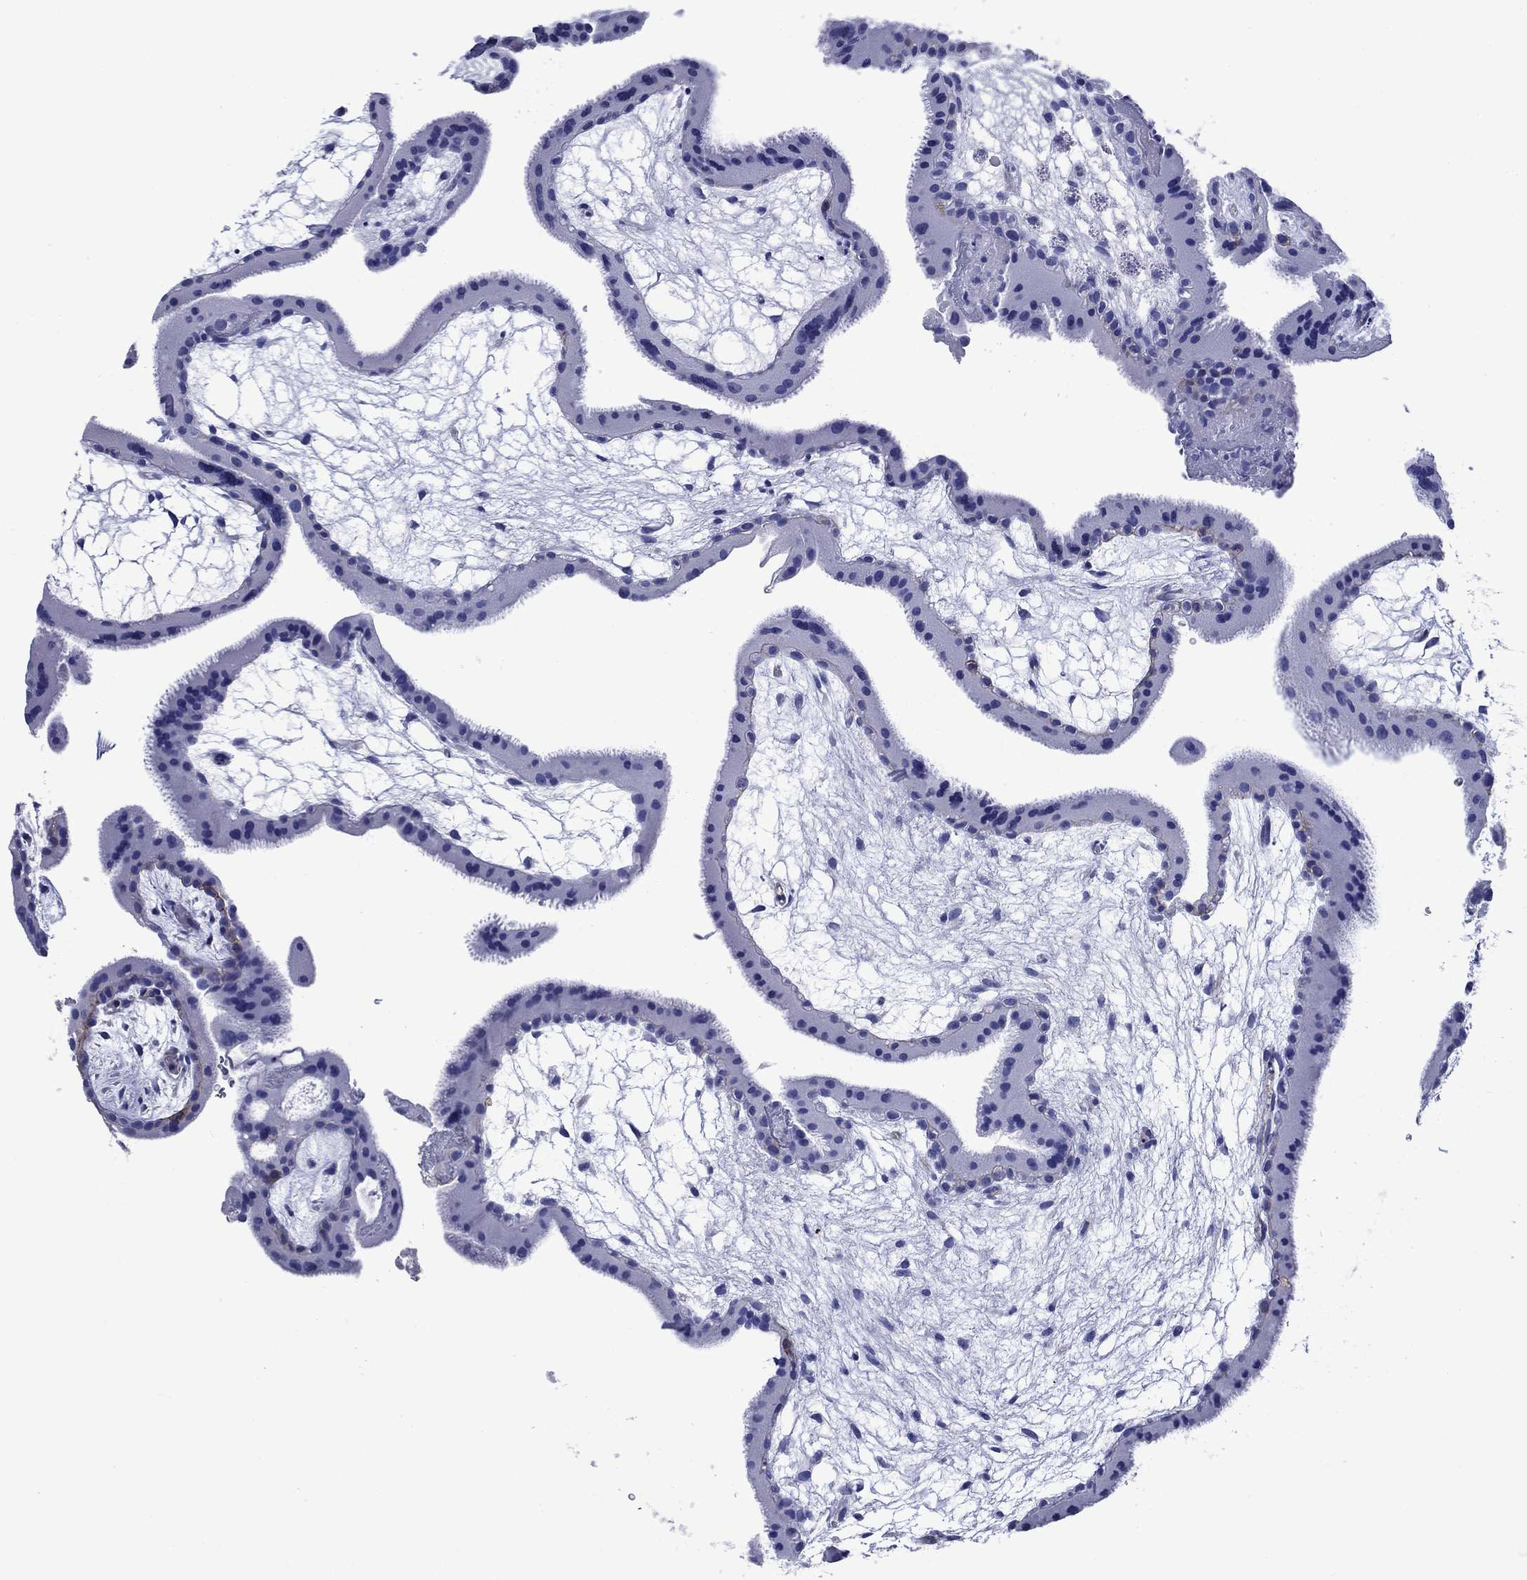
{"staining": {"intensity": "negative", "quantity": "none", "location": "none"}, "tissue": "placenta", "cell_type": "Decidual cells", "image_type": "normal", "snomed": [{"axis": "morphology", "description": "Normal tissue, NOS"}, {"axis": "topography", "description": "Placenta"}], "caption": "DAB immunohistochemical staining of normal human placenta shows no significant positivity in decidual cells. The staining was performed using DAB to visualize the protein expression in brown, while the nuclei were stained in blue with hematoxylin (Magnification: 20x).", "gene": "SLC1A2", "patient": {"sex": "female", "age": 19}}